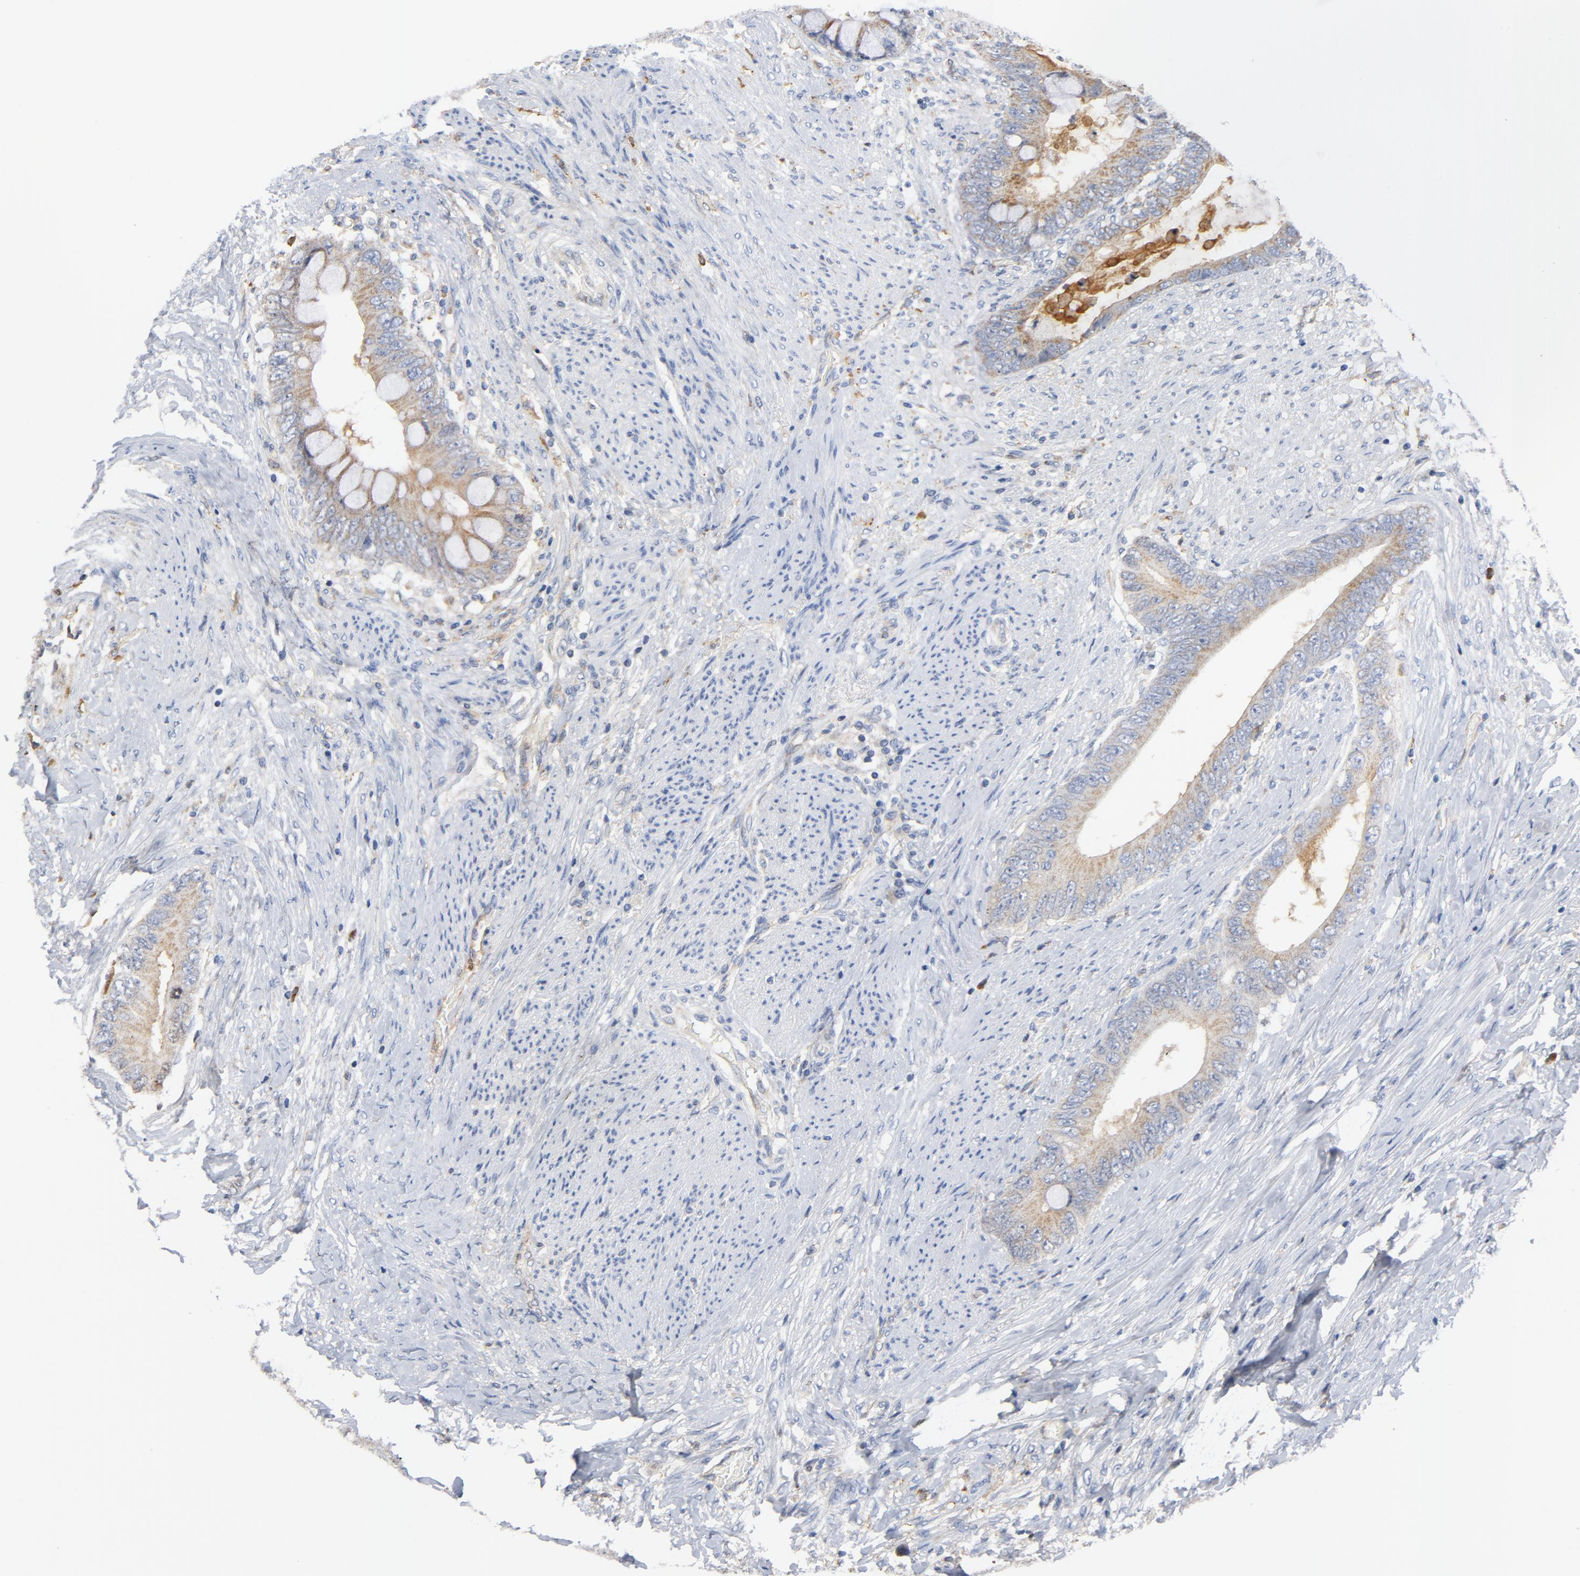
{"staining": {"intensity": "moderate", "quantity": ">75%", "location": "cytoplasmic/membranous"}, "tissue": "colorectal cancer", "cell_type": "Tumor cells", "image_type": "cancer", "snomed": [{"axis": "morphology", "description": "Normal tissue, NOS"}, {"axis": "morphology", "description": "Adenocarcinoma, NOS"}, {"axis": "topography", "description": "Rectum"}, {"axis": "topography", "description": "Peripheral nerve tissue"}], "caption": "Adenocarcinoma (colorectal) was stained to show a protein in brown. There is medium levels of moderate cytoplasmic/membranous staining in approximately >75% of tumor cells. Nuclei are stained in blue.", "gene": "RAPGEF4", "patient": {"sex": "female", "age": 77}}